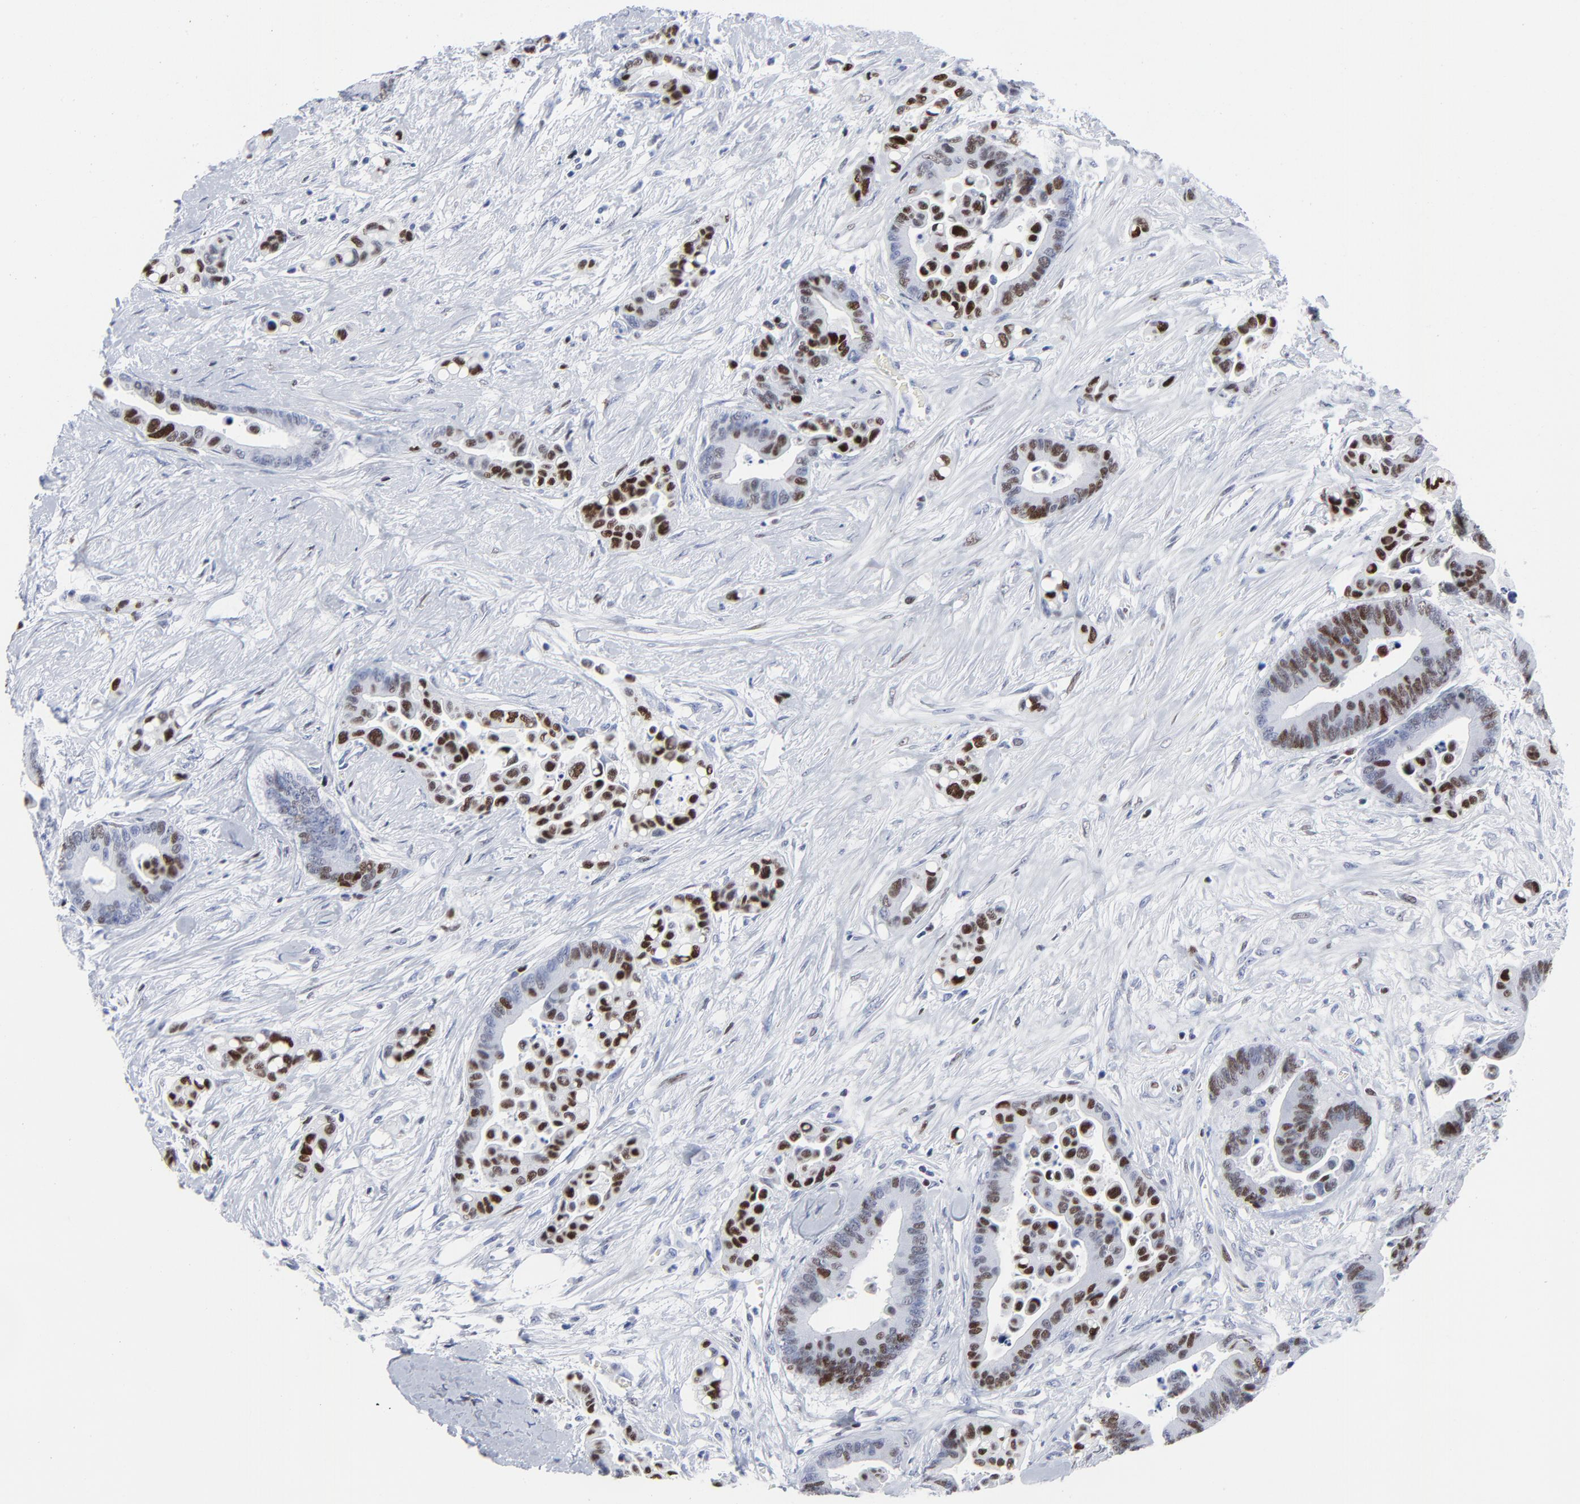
{"staining": {"intensity": "moderate", "quantity": "25%-75%", "location": "nuclear"}, "tissue": "colorectal cancer", "cell_type": "Tumor cells", "image_type": "cancer", "snomed": [{"axis": "morphology", "description": "Adenocarcinoma, NOS"}, {"axis": "topography", "description": "Colon"}], "caption": "A brown stain shows moderate nuclear expression of a protein in human colorectal adenocarcinoma tumor cells.", "gene": "JUN", "patient": {"sex": "male", "age": 82}}